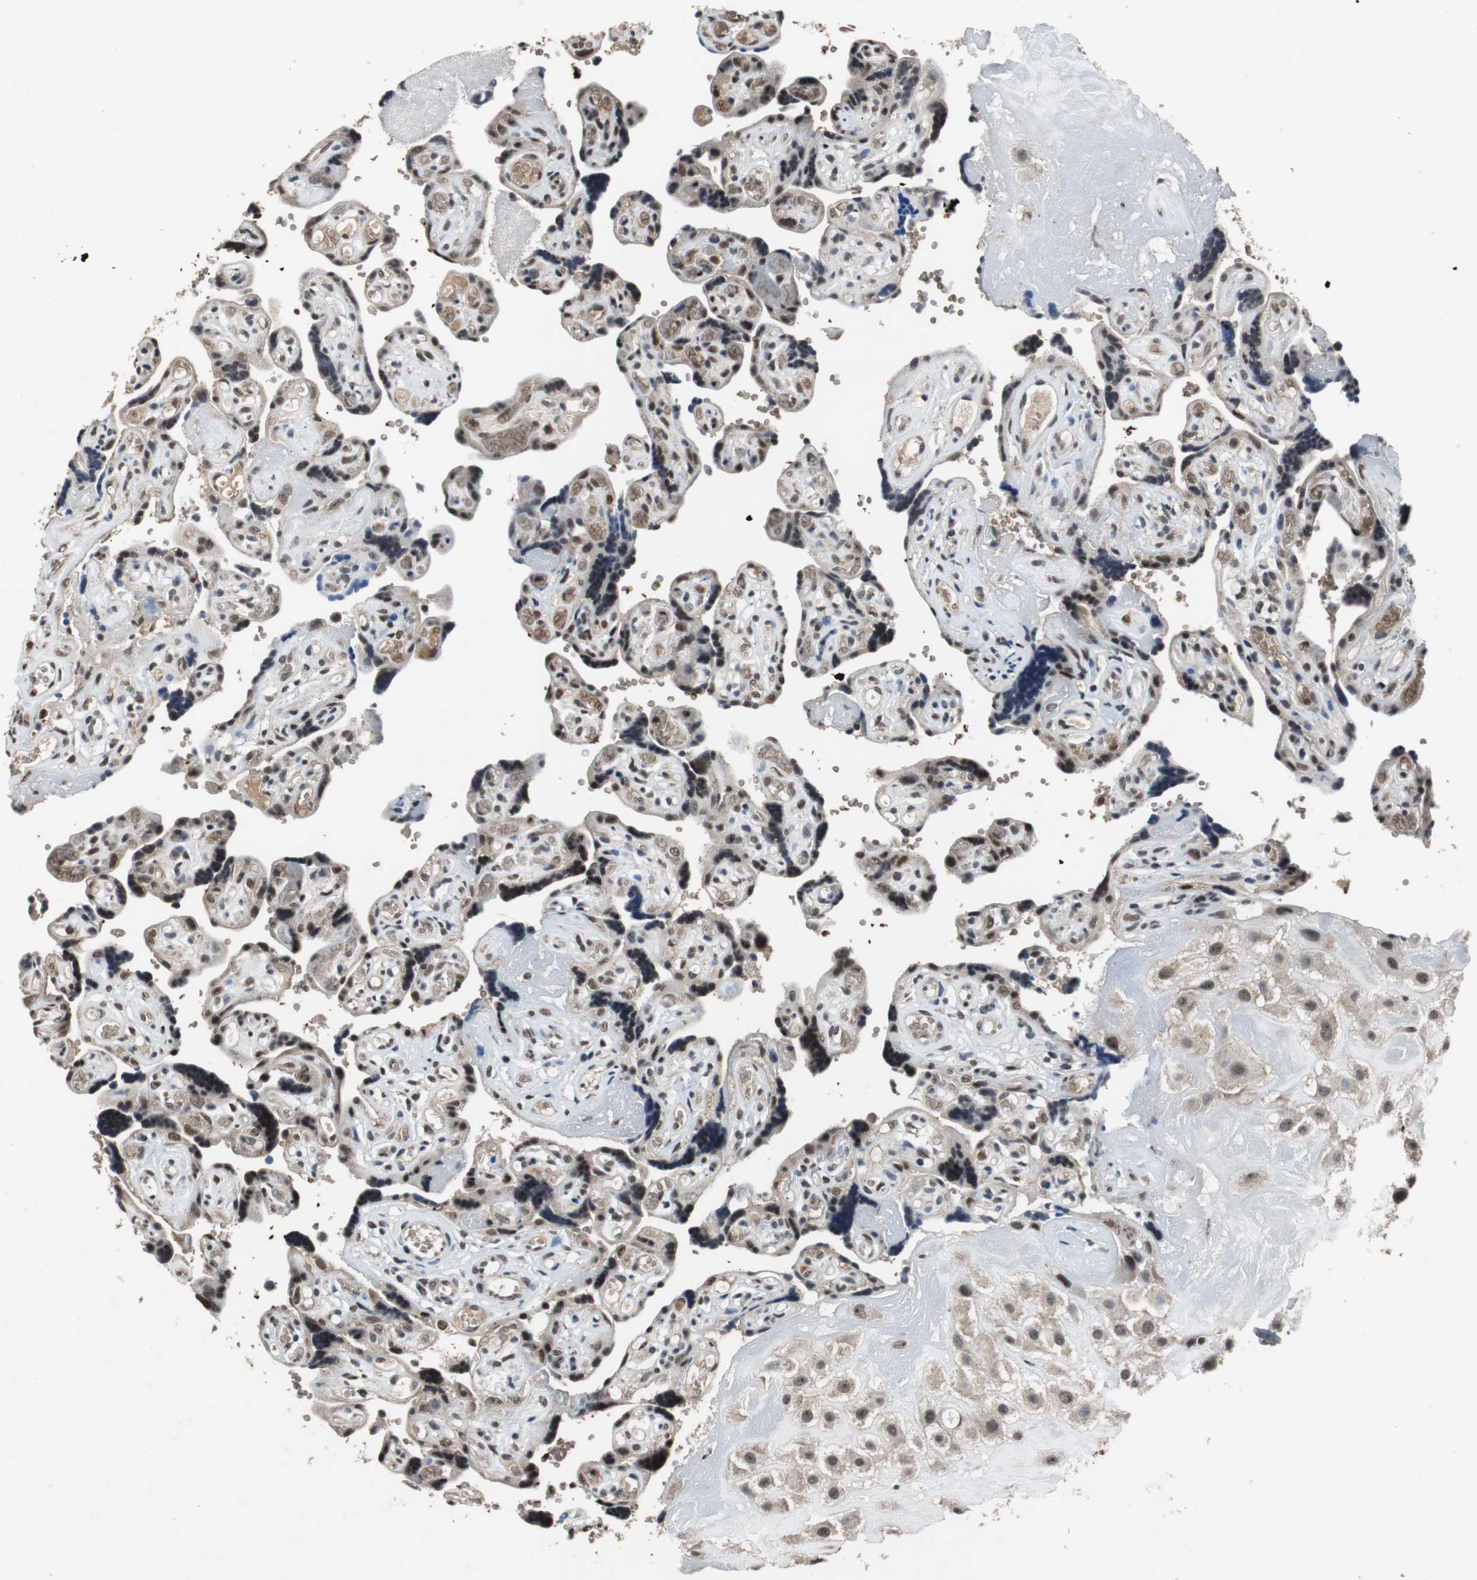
{"staining": {"intensity": "weak", "quantity": "25%-75%", "location": "cytoplasmic/membranous,nuclear"}, "tissue": "placenta", "cell_type": "Decidual cells", "image_type": "normal", "snomed": [{"axis": "morphology", "description": "Normal tissue, NOS"}, {"axis": "topography", "description": "Placenta"}], "caption": "High-power microscopy captured an immunohistochemistry (IHC) micrograph of unremarkable placenta, revealing weak cytoplasmic/membranous,nuclear positivity in approximately 25%-75% of decidual cells. (DAB IHC, brown staining for protein, blue staining for nuclei).", "gene": "USP28", "patient": {"sex": "female", "age": 30}}